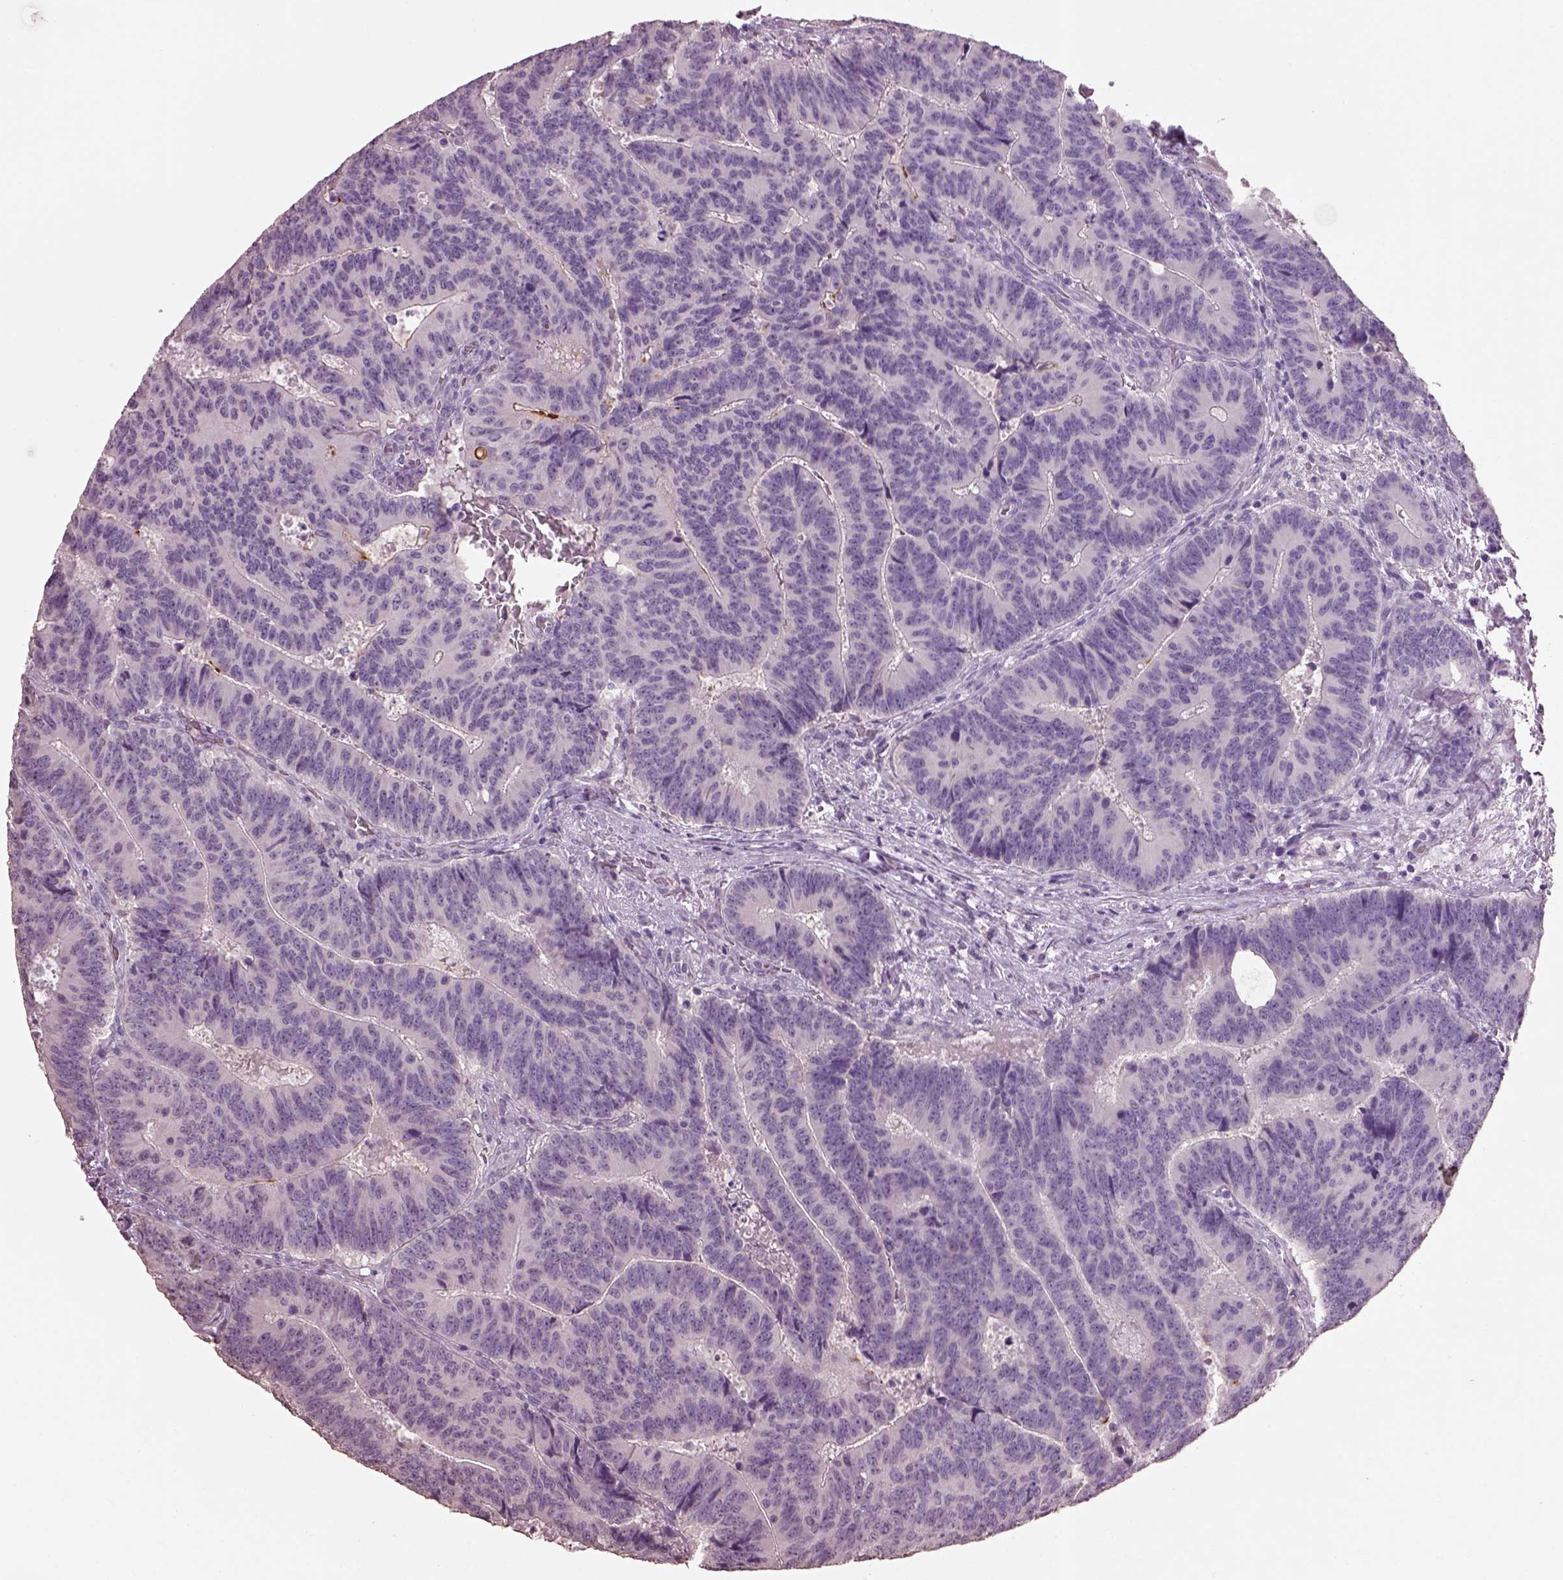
{"staining": {"intensity": "negative", "quantity": "none", "location": "none"}, "tissue": "colorectal cancer", "cell_type": "Tumor cells", "image_type": "cancer", "snomed": [{"axis": "morphology", "description": "Adenocarcinoma, NOS"}, {"axis": "topography", "description": "Colon"}], "caption": "An image of colorectal adenocarcinoma stained for a protein reveals no brown staining in tumor cells.", "gene": "KCNIP3", "patient": {"sex": "female", "age": 82}}